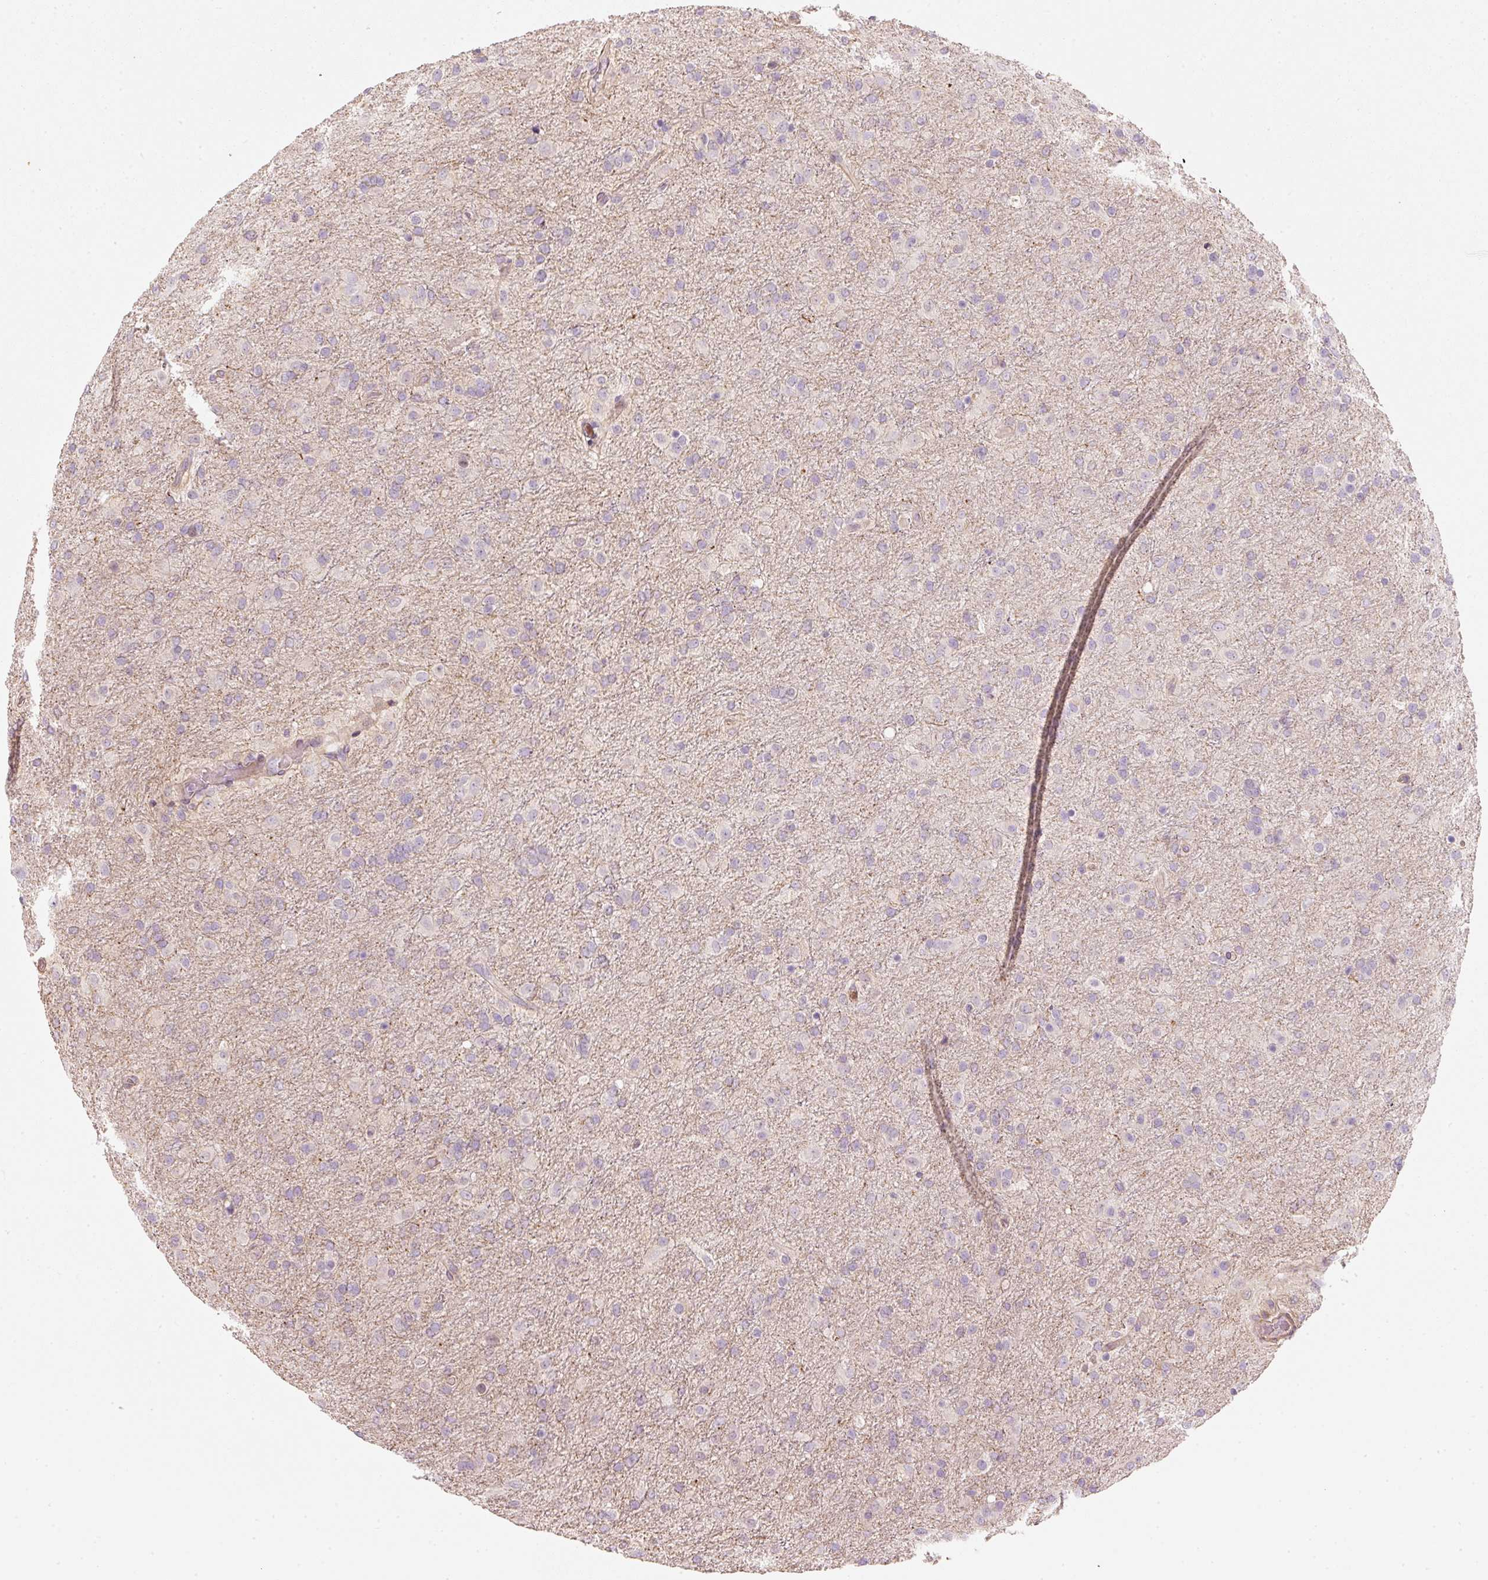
{"staining": {"intensity": "negative", "quantity": "none", "location": "none"}, "tissue": "glioma", "cell_type": "Tumor cells", "image_type": "cancer", "snomed": [{"axis": "morphology", "description": "Glioma, malignant, Low grade"}, {"axis": "topography", "description": "Brain"}], "caption": "There is no significant staining in tumor cells of glioma.", "gene": "TREX2", "patient": {"sex": "male", "age": 65}}